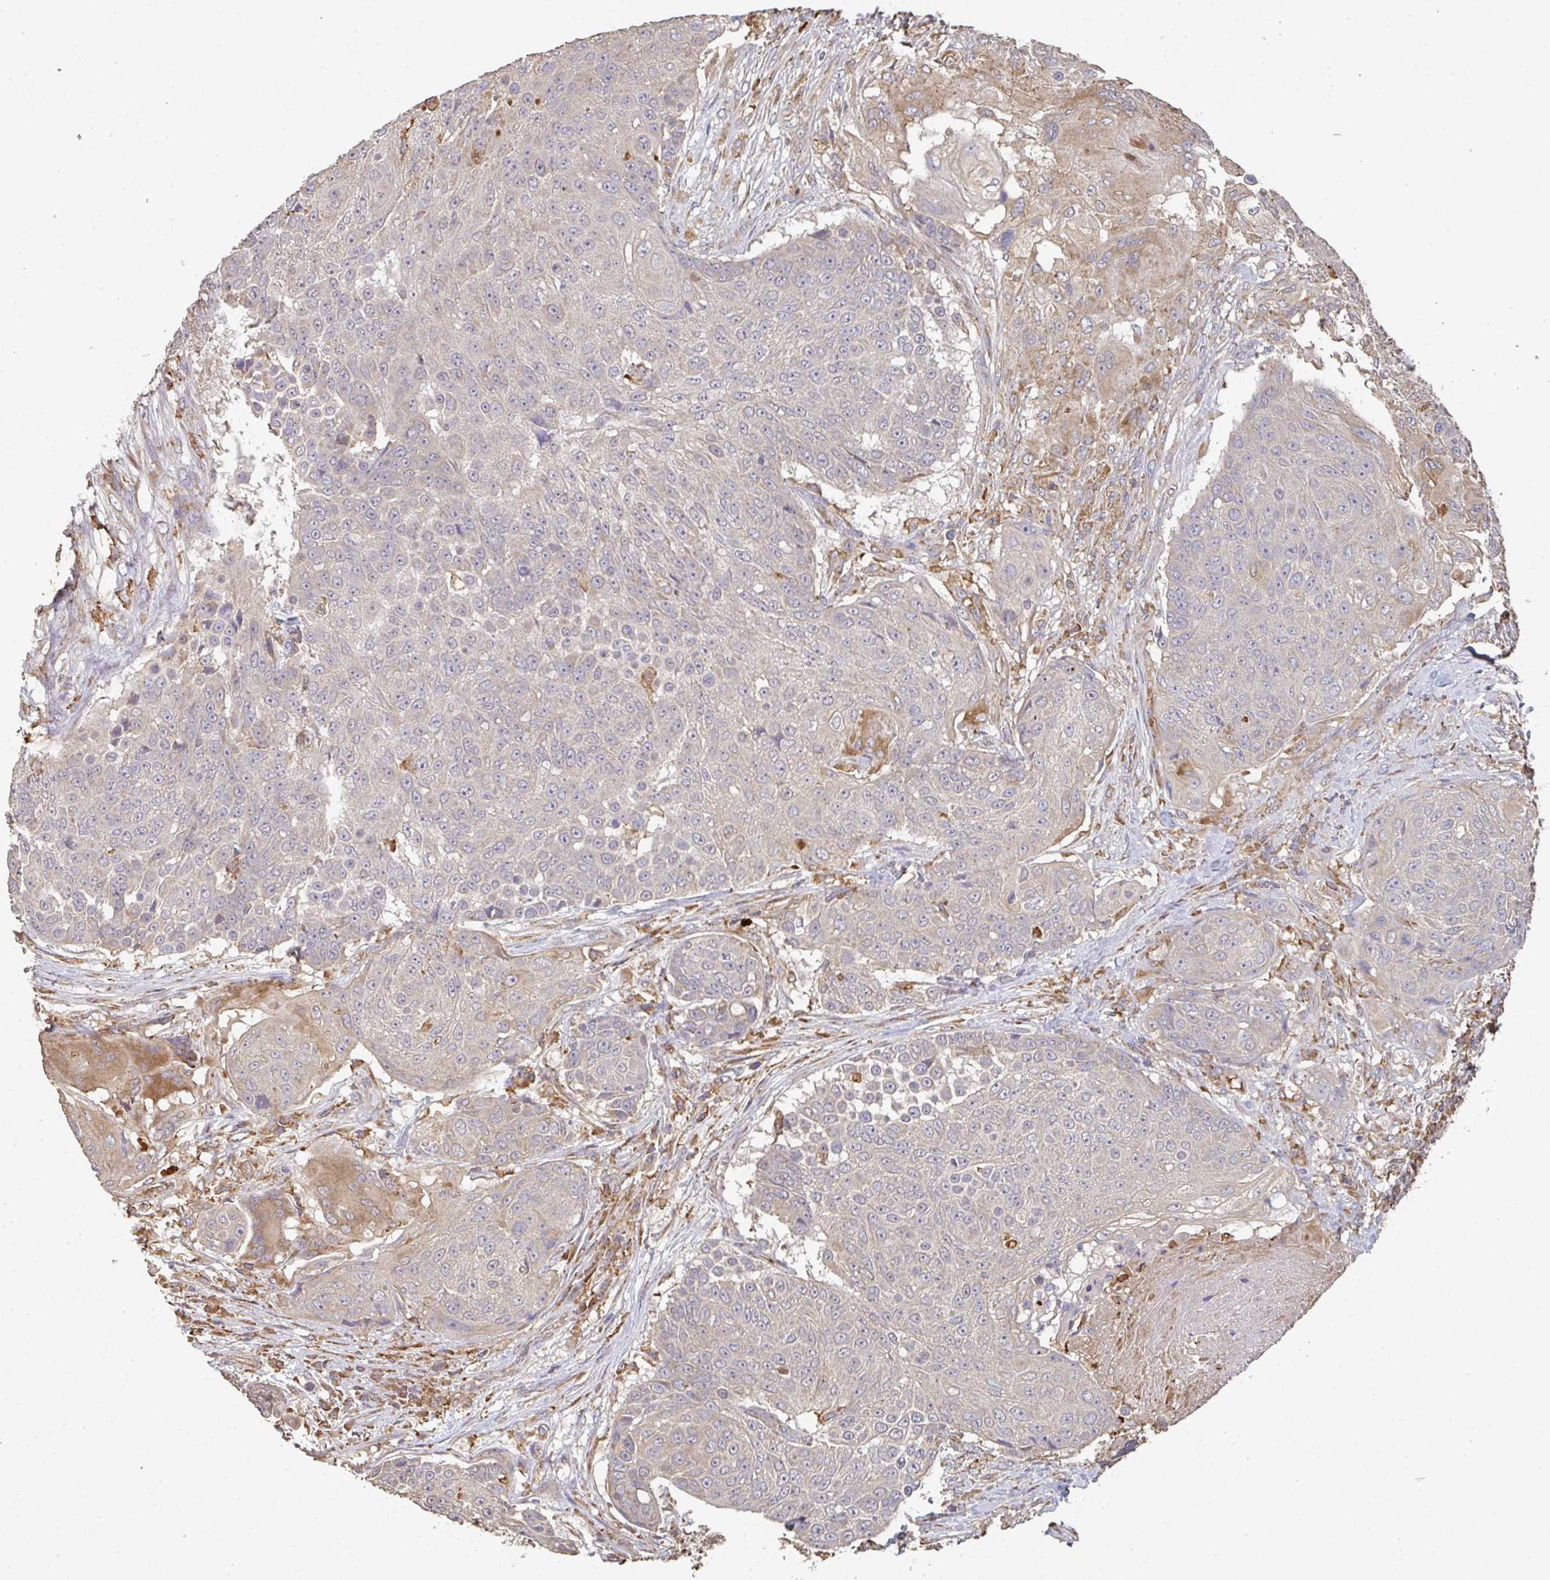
{"staining": {"intensity": "moderate", "quantity": "<25%", "location": "cytoplasmic/membranous"}, "tissue": "urothelial cancer", "cell_type": "Tumor cells", "image_type": "cancer", "snomed": [{"axis": "morphology", "description": "Urothelial carcinoma, High grade"}, {"axis": "topography", "description": "Urinary bladder"}], "caption": "Tumor cells reveal low levels of moderate cytoplasmic/membranous positivity in approximately <25% of cells in human urothelial cancer.", "gene": "POLG", "patient": {"sex": "female", "age": 63}}